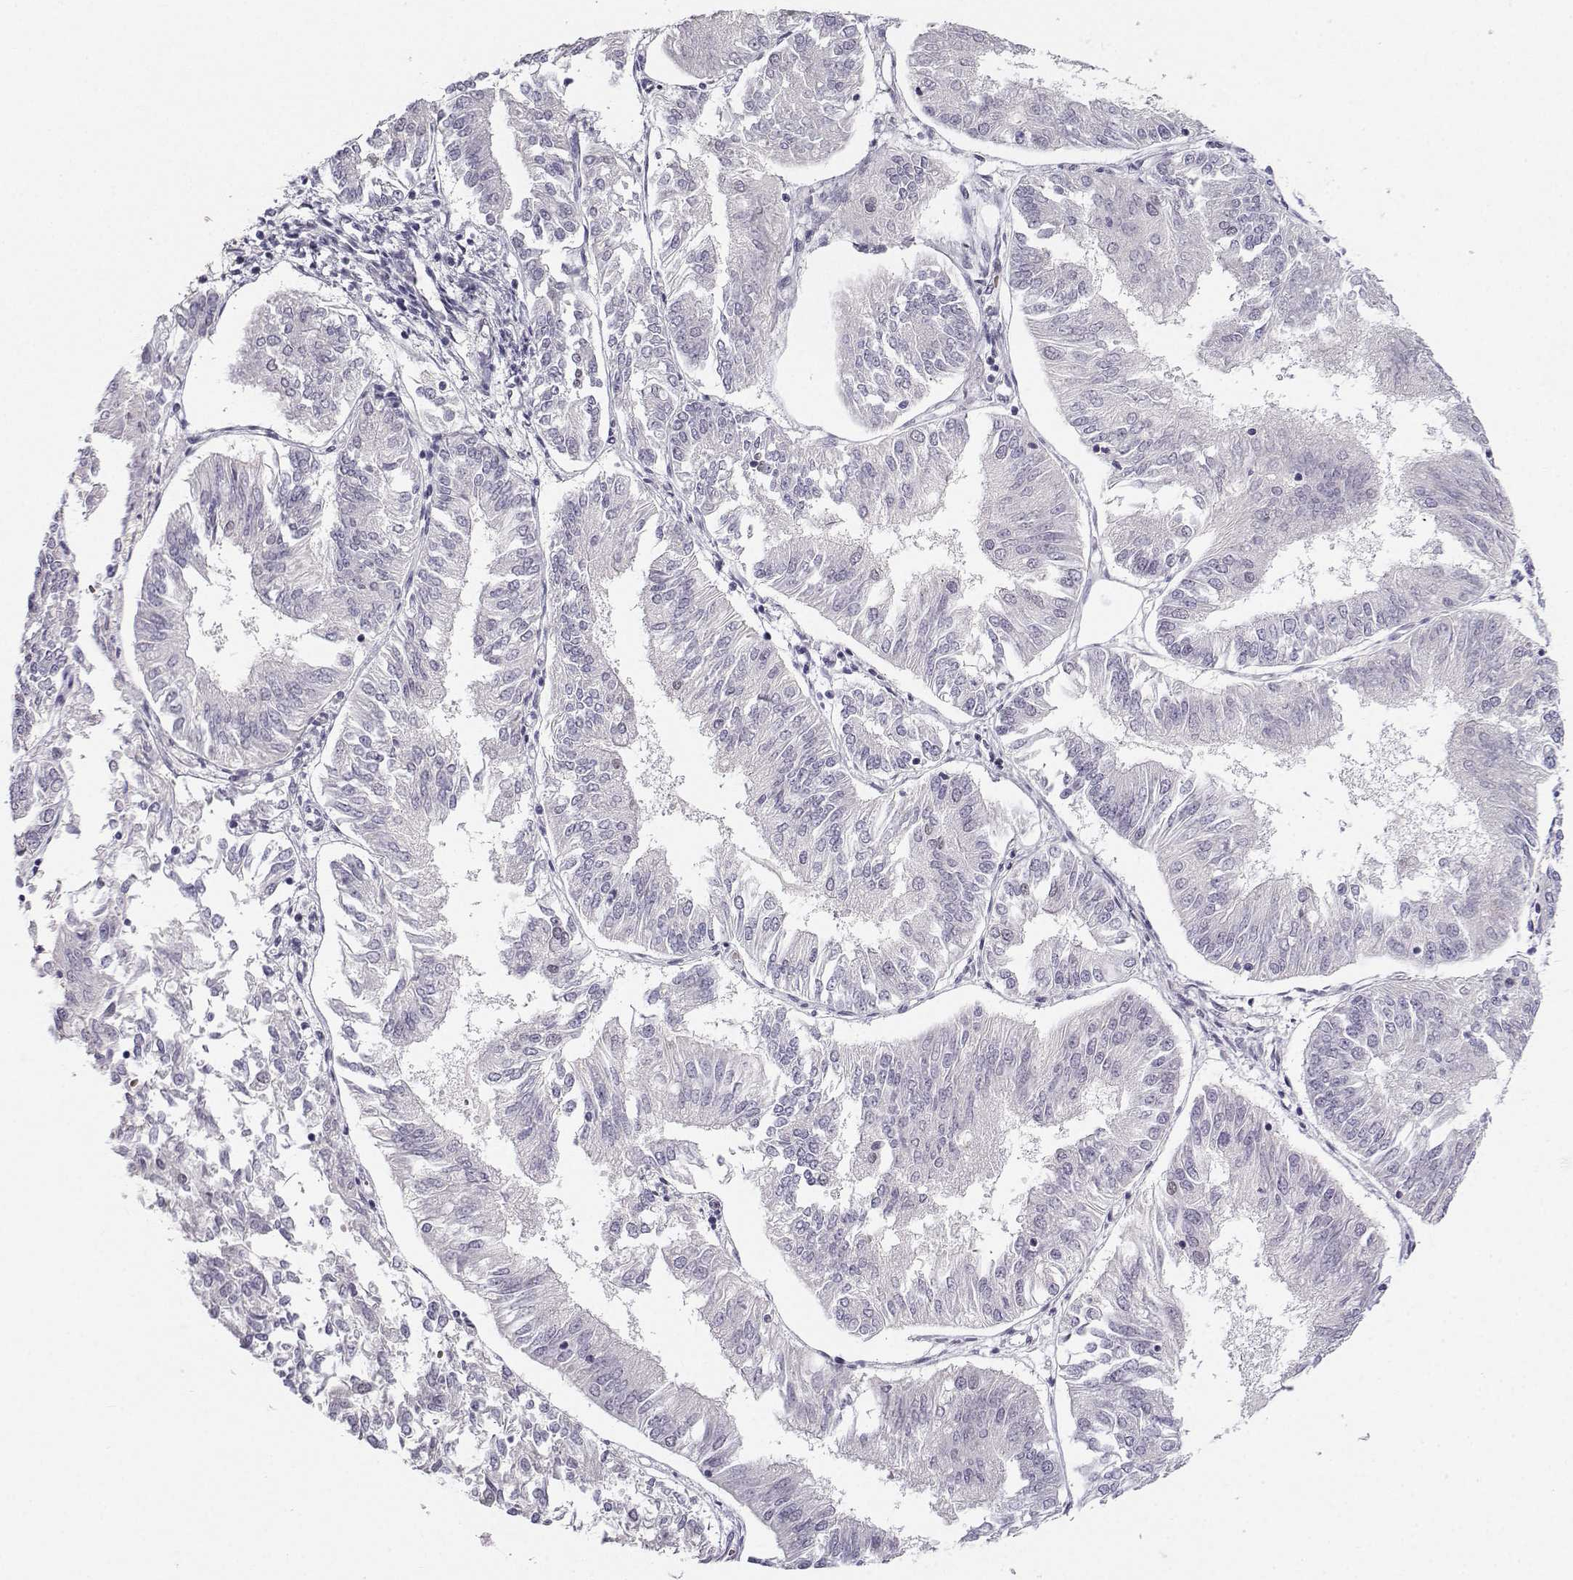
{"staining": {"intensity": "negative", "quantity": "none", "location": "none"}, "tissue": "endometrial cancer", "cell_type": "Tumor cells", "image_type": "cancer", "snomed": [{"axis": "morphology", "description": "Adenocarcinoma, NOS"}, {"axis": "topography", "description": "Endometrium"}], "caption": "Histopathology image shows no significant protein staining in tumor cells of endometrial cancer (adenocarcinoma). (DAB (3,3'-diaminobenzidine) immunohistochemistry (IHC), high magnification).", "gene": "LIN28A", "patient": {"sex": "female", "age": 58}}